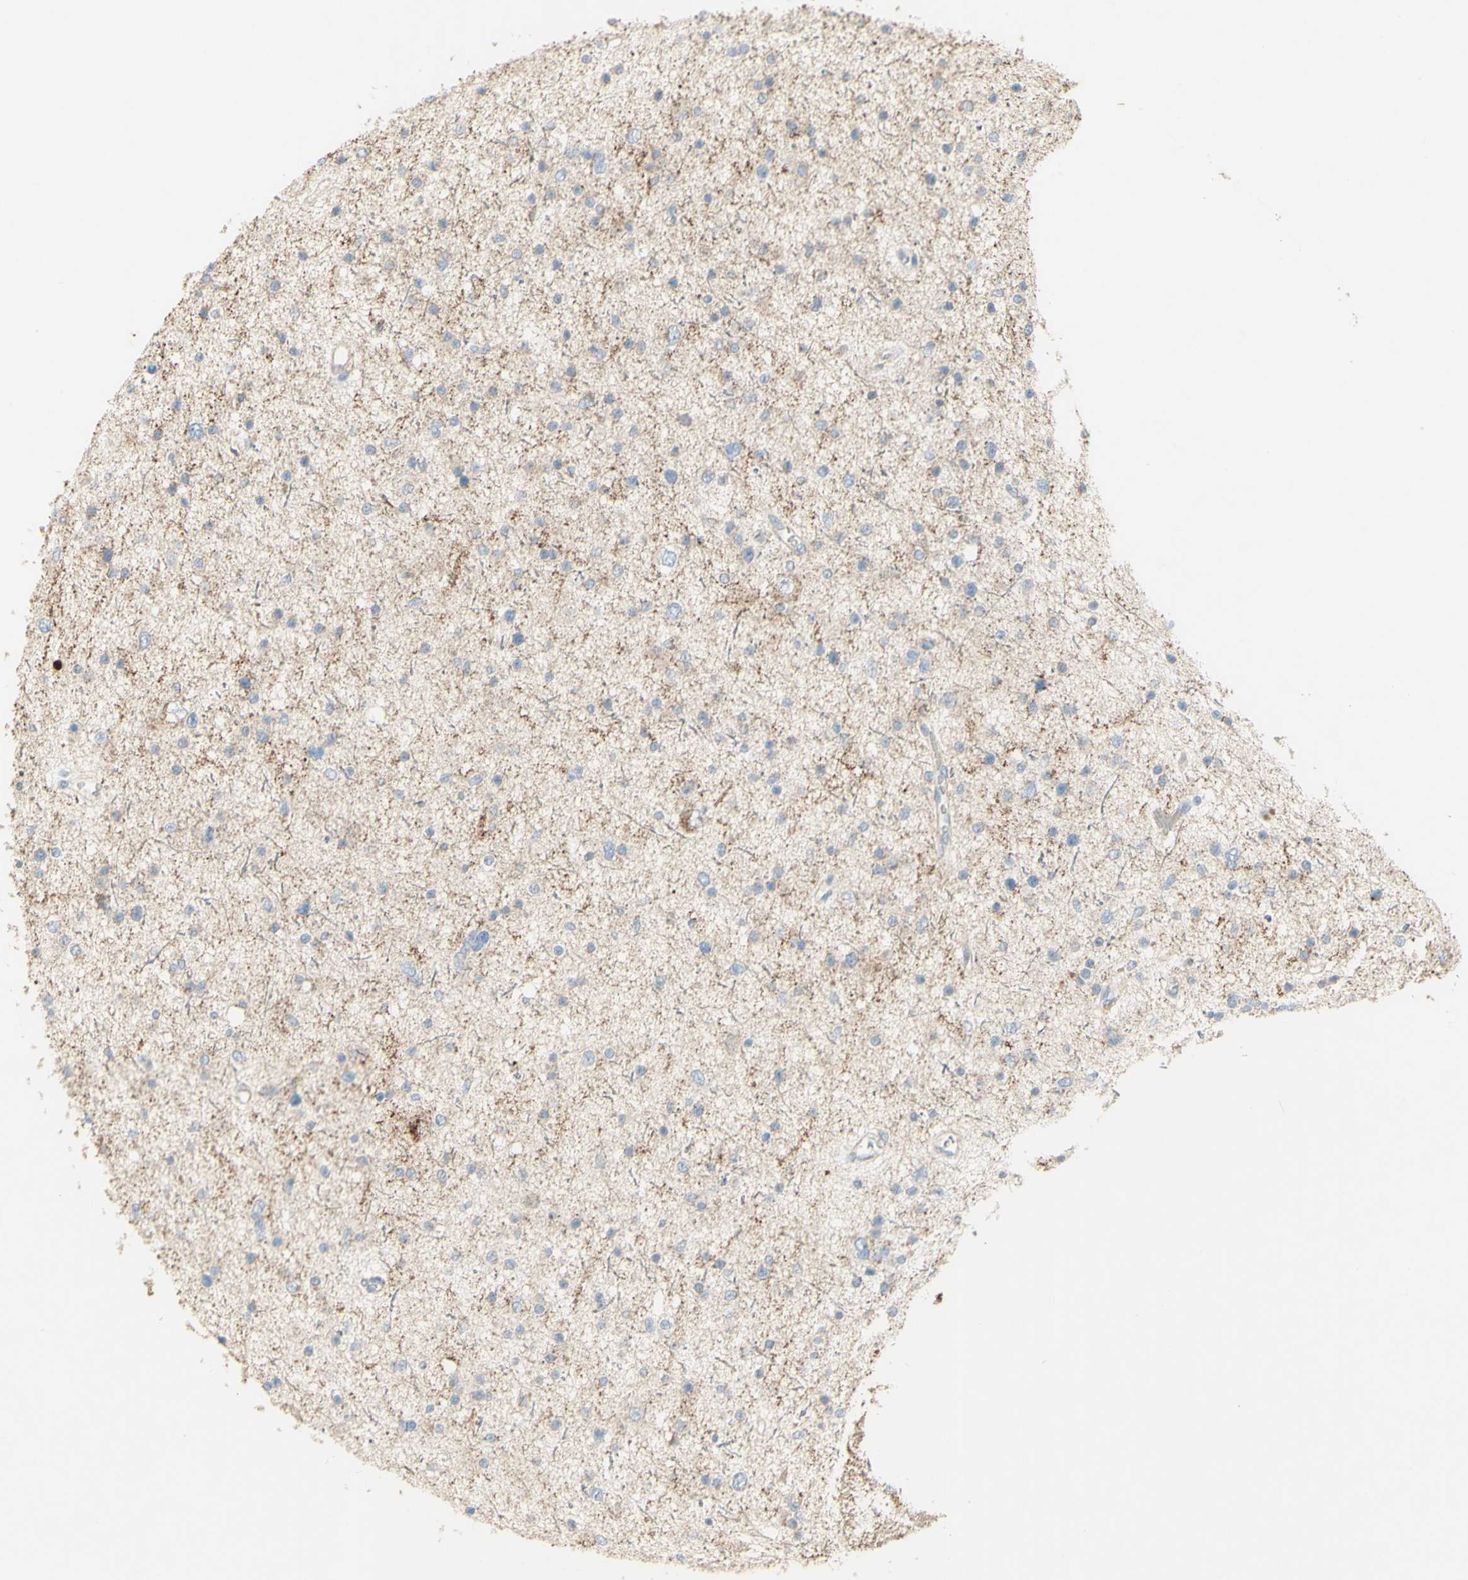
{"staining": {"intensity": "negative", "quantity": "none", "location": "none"}, "tissue": "glioma", "cell_type": "Tumor cells", "image_type": "cancer", "snomed": [{"axis": "morphology", "description": "Glioma, malignant, Low grade"}, {"axis": "topography", "description": "Brain"}], "caption": "The histopathology image demonstrates no significant positivity in tumor cells of glioma.", "gene": "CNTNAP1", "patient": {"sex": "female", "age": 37}}